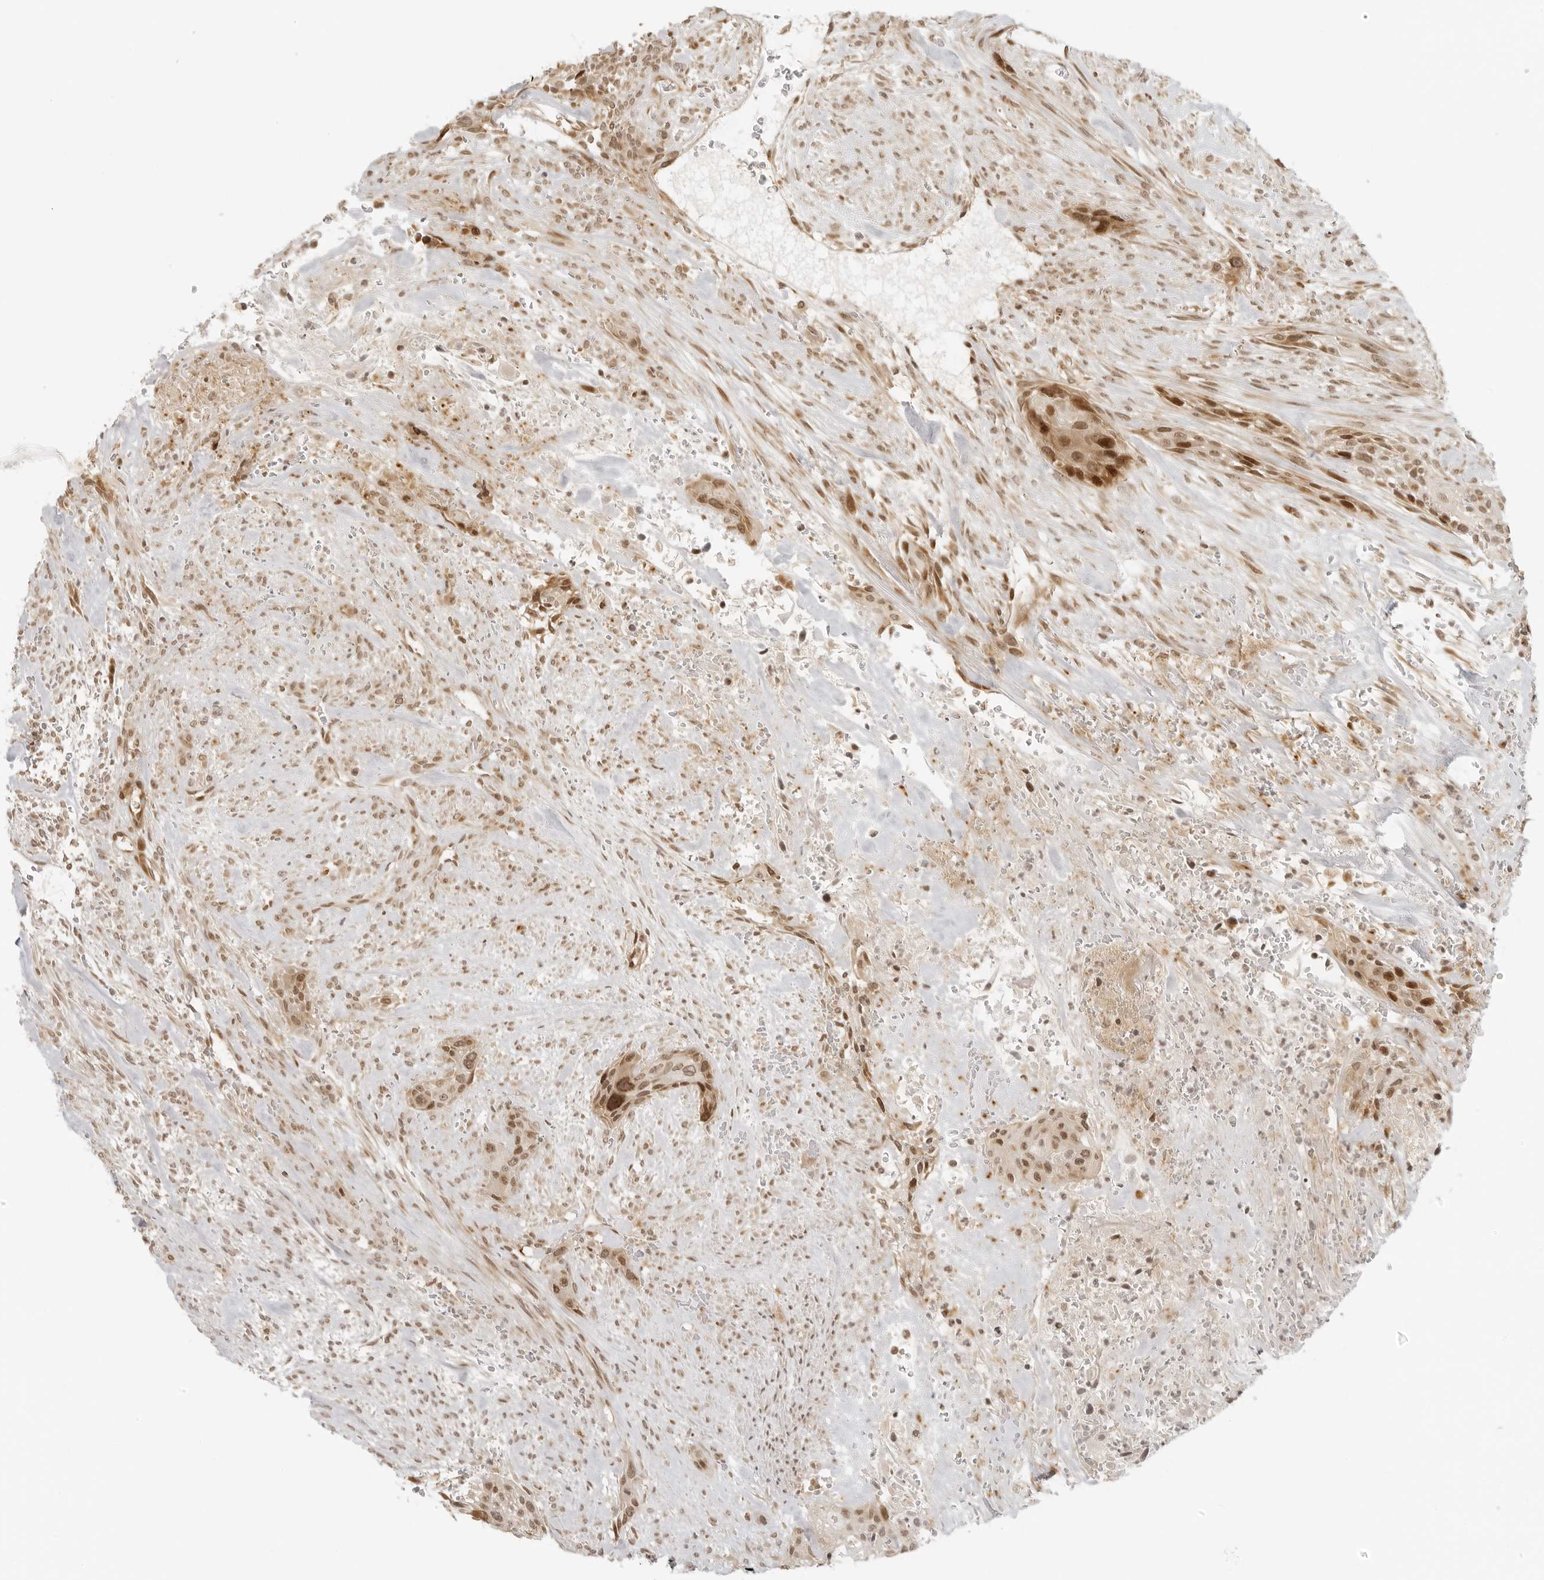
{"staining": {"intensity": "moderate", "quantity": ">75%", "location": "nuclear"}, "tissue": "urothelial cancer", "cell_type": "Tumor cells", "image_type": "cancer", "snomed": [{"axis": "morphology", "description": "Urothelial carcinoma, High grade"}, {"axis": "topography", "description": "Urinary bladder"}], "caption": "Tumor cells display moderate nuclear staining in about >75% of cells in urothelial carcinoma (high-grade).", "gene": "ZNF407", "patient": {"sex": "male", "age": 35}}